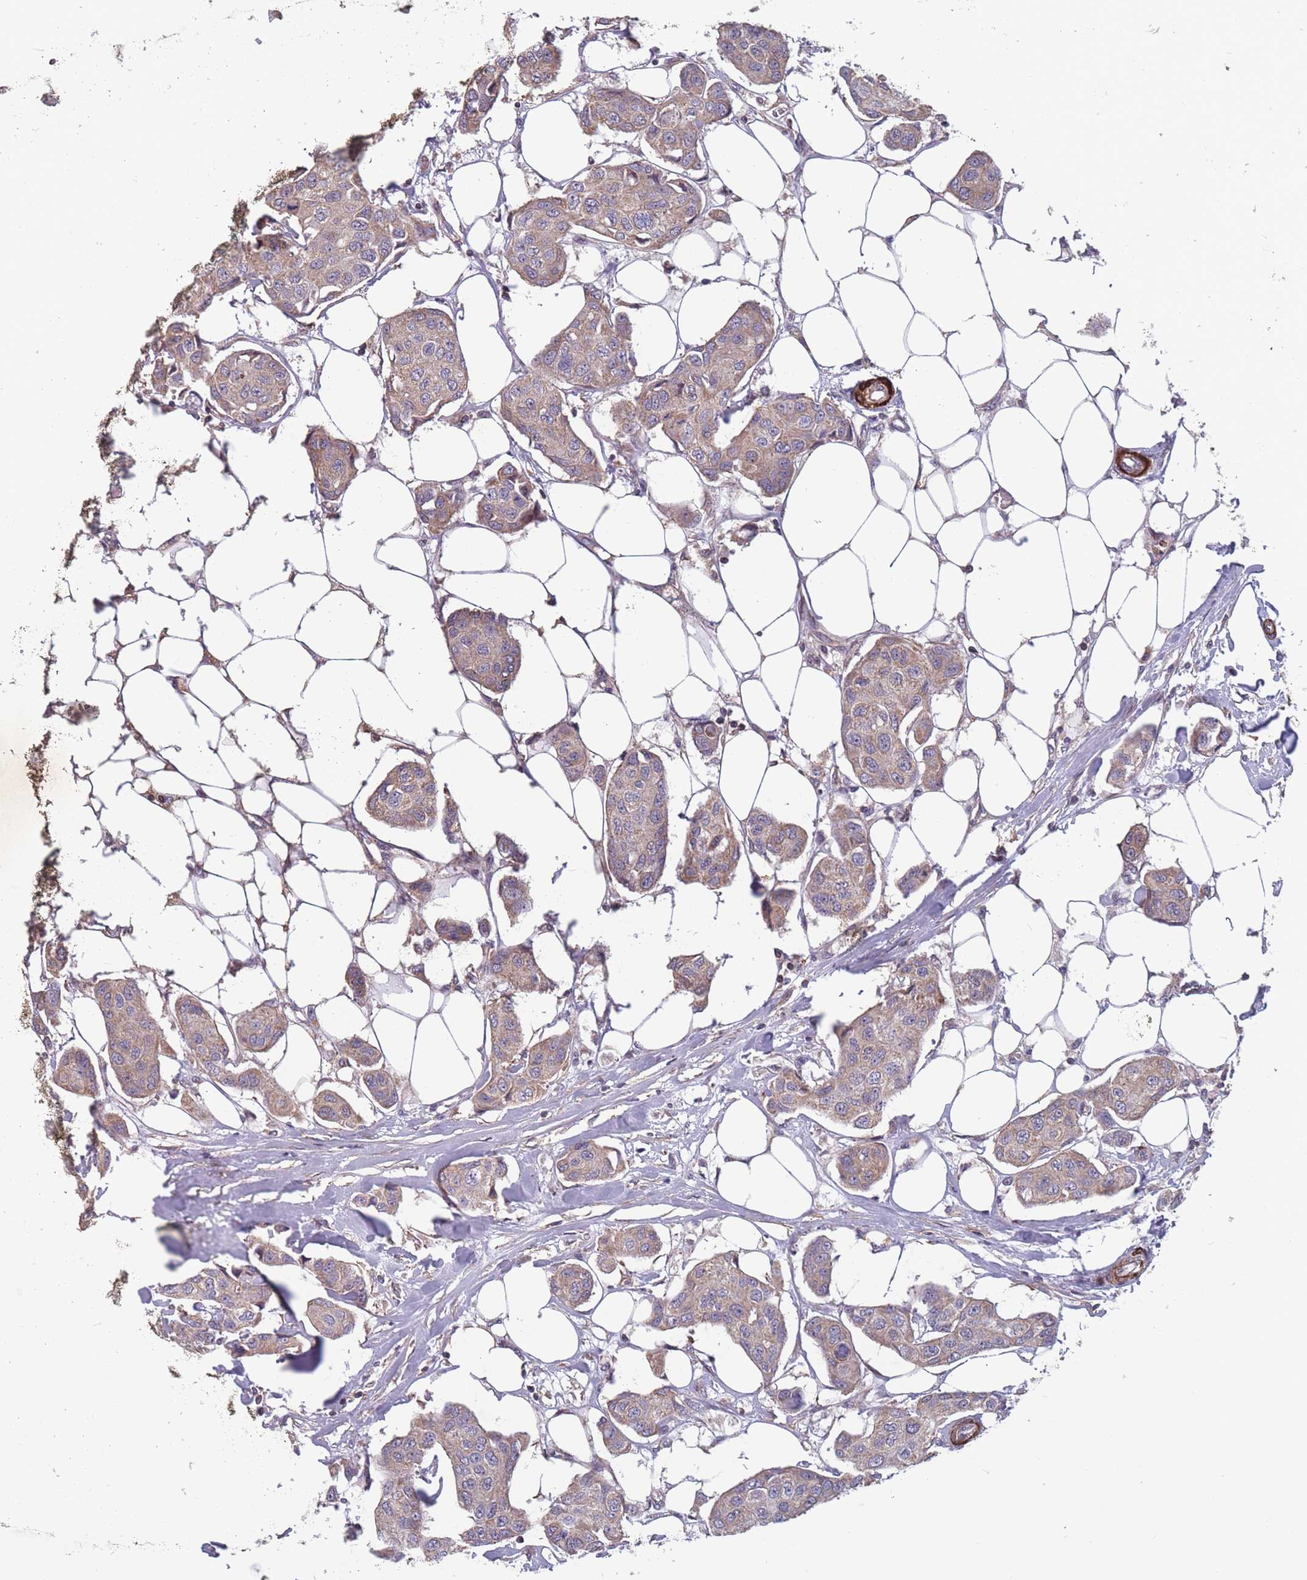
{"staining": {"intensity": "weak", "quantity": "25%-75%", "location": "cytoplasmic/membranous"}, "tissue": "breast cancer", "cell_type": "Tumor cells", "image_type": "cancer", "snomed": [{"axis": "morphology", "description": "Duct carcinoma"}, {"axis": "topography", "description": "Breast"}, {"axis": "topography", "description": "Lymph node"}], "caption": "Immunohistochemical staining of breast cancer (invasive ductal carcinoma) exhibits low levels of weak cytoplasmic/membranous protein expression in about 25%-75% of tumor cells. Nuclei are stained in blue.", "gene": "TOMM40L", "patient": {"sex": "female", "age": 80}}